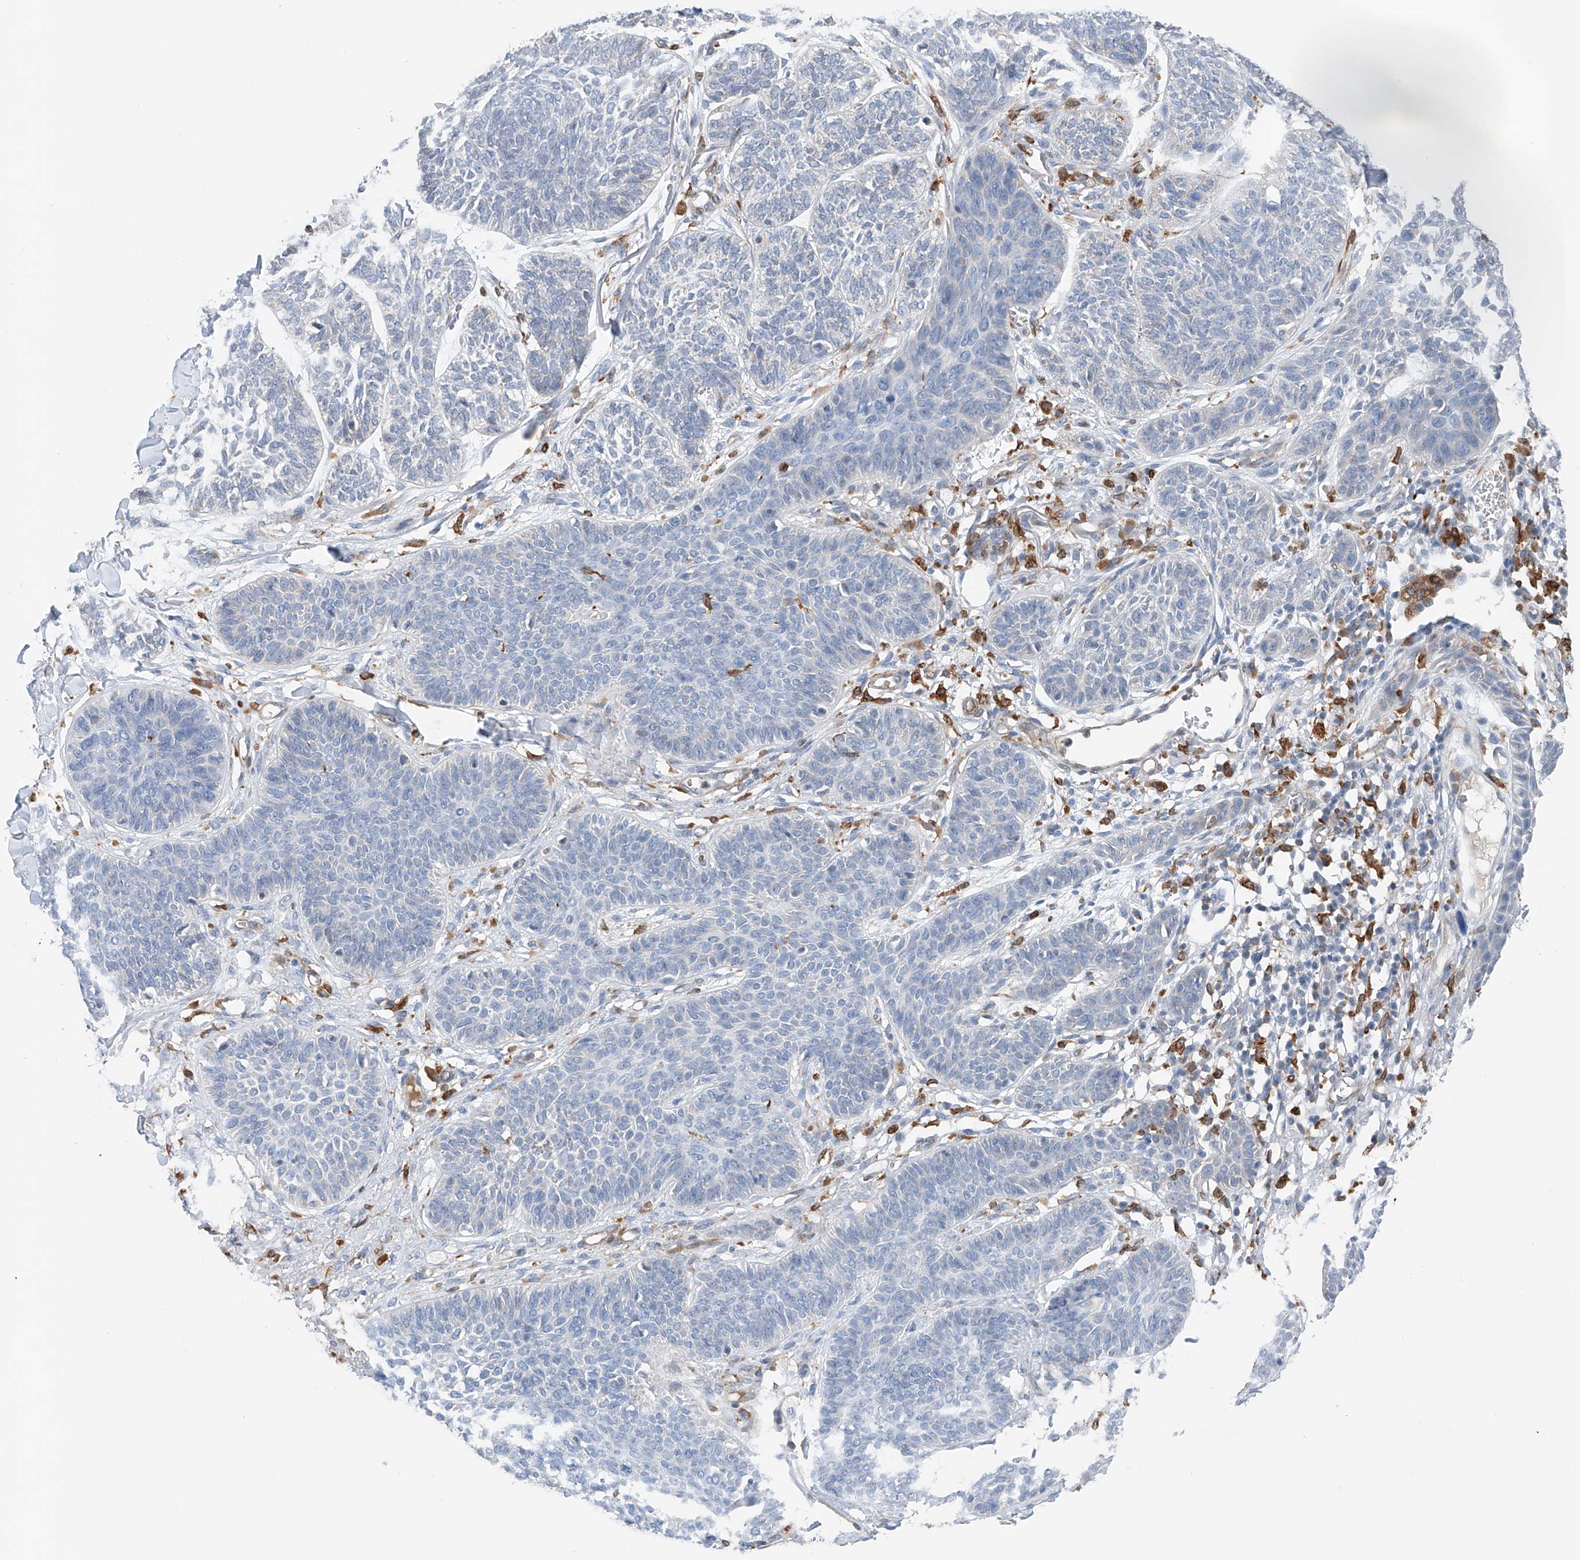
{"staining": {"intensity": "negative", "quantity": "none", "location": "none"}, "tissue": "skin cancer", "cell_type": "Tumor cells", "image_type": "cancer", "snomed": [{"axis": "morphology", "description": "Basal cell carcinoma"}, {"axis": "topography", "description": "Skin"}], "caption": "Immunohistochemistry photomicrograph of neoplastic tissue: basal cell carcinoma (skin) stained with DAB exhibits no significant protein positivity in tumor cells. (DAB immunohistochemistry, high magnification).", "gene": "TBXAS1", "patient": {"sex": "male", "age": 85}}